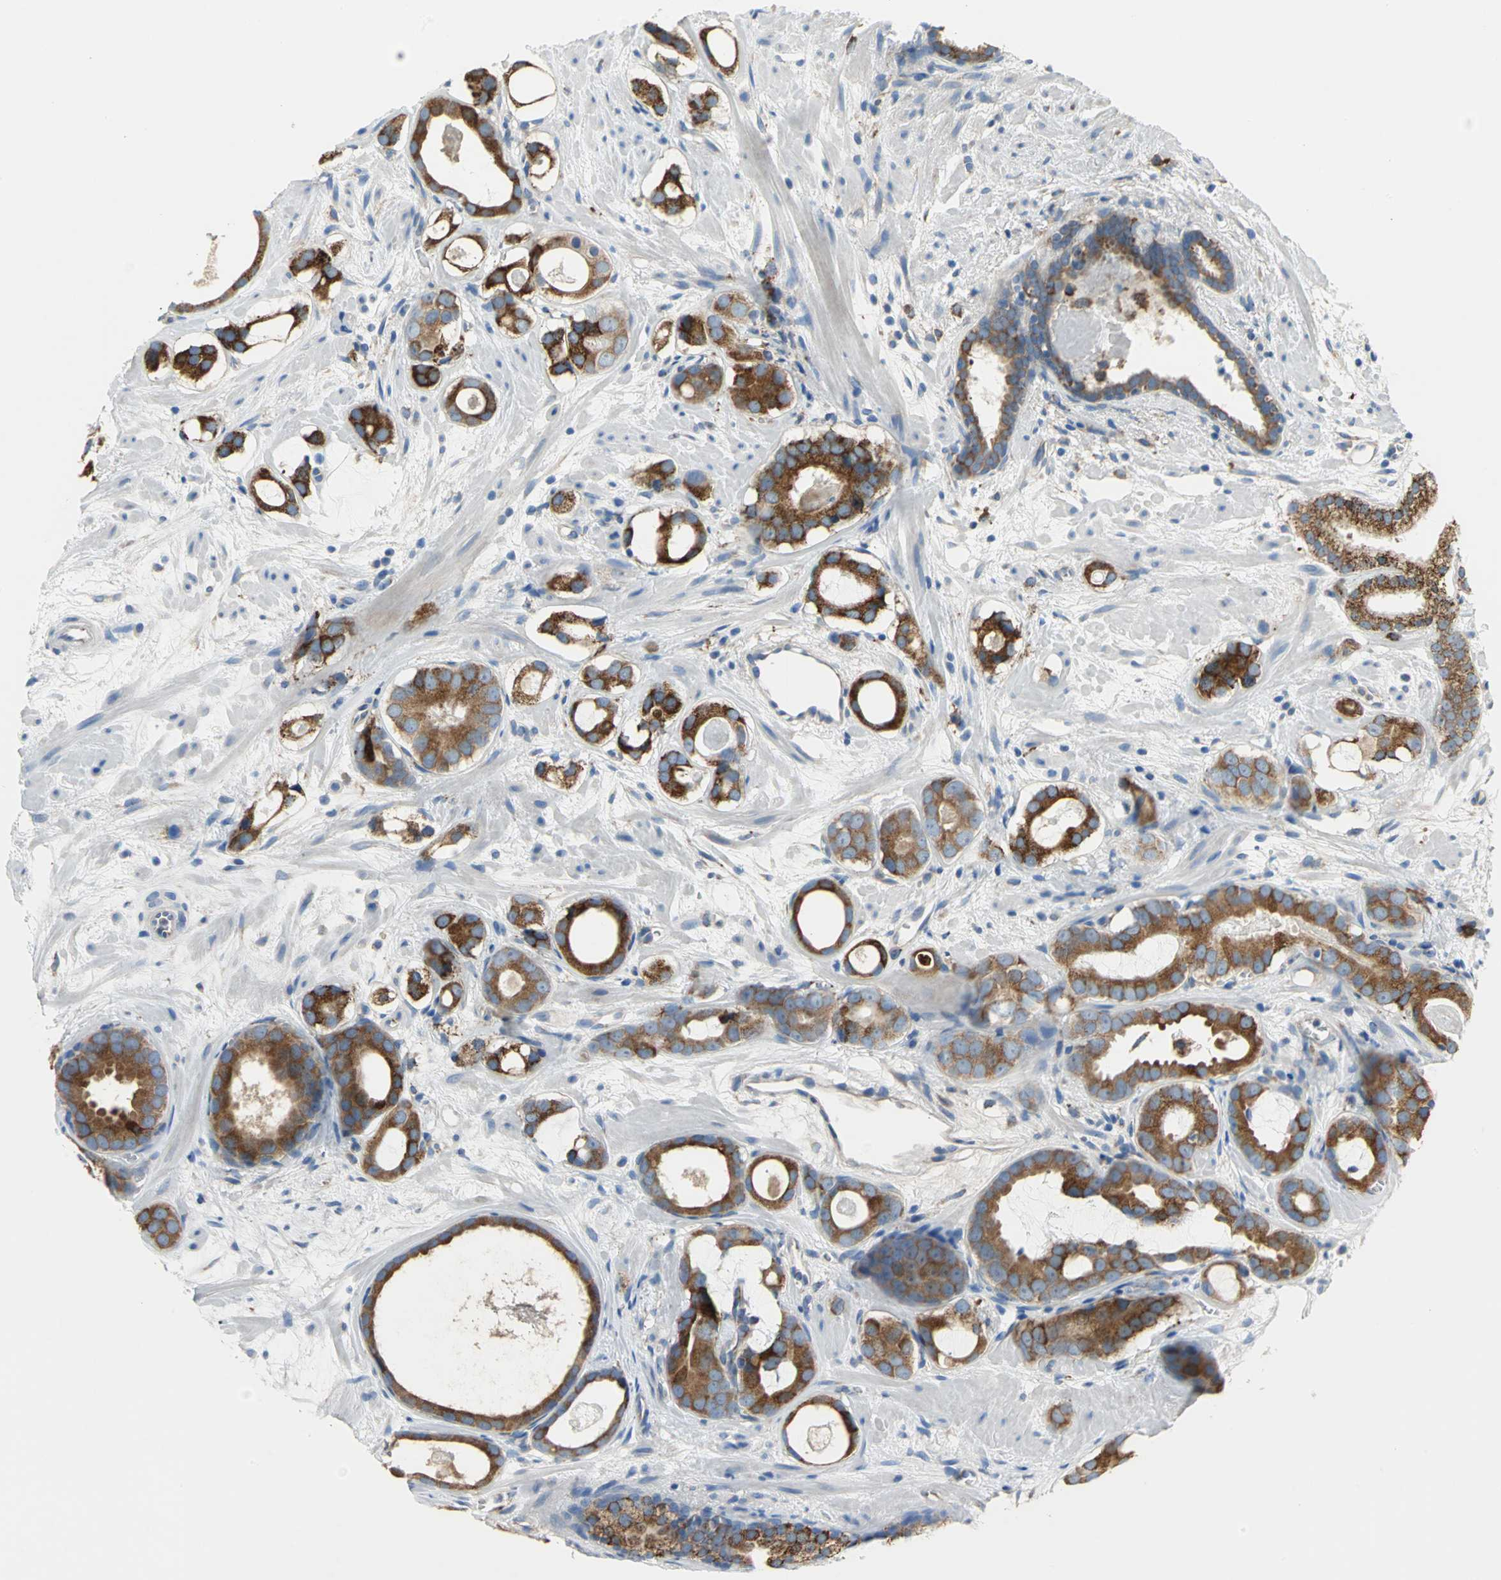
{"staining": {"intensity": "strong", "quantity": ">75%", "location": "cytoplasmic/membranous"}, "tissue": "prostate cancer", "cell_type": "Tumor cells", "image_type": "cancer", "snomed": [{"axis": "morphology", "description": "Adenocarcinoma, Low grade"}, {"axis": "topography", "description": "Prostate"}], "caption": "Protein staining demonstrates strong cytoplasmic/membranous staining in about >75% of tumor cells in prostate adenocarcinoma (low-grade).", "gene": "TULP4", "patient": {"sex": "male", "age": 57}}